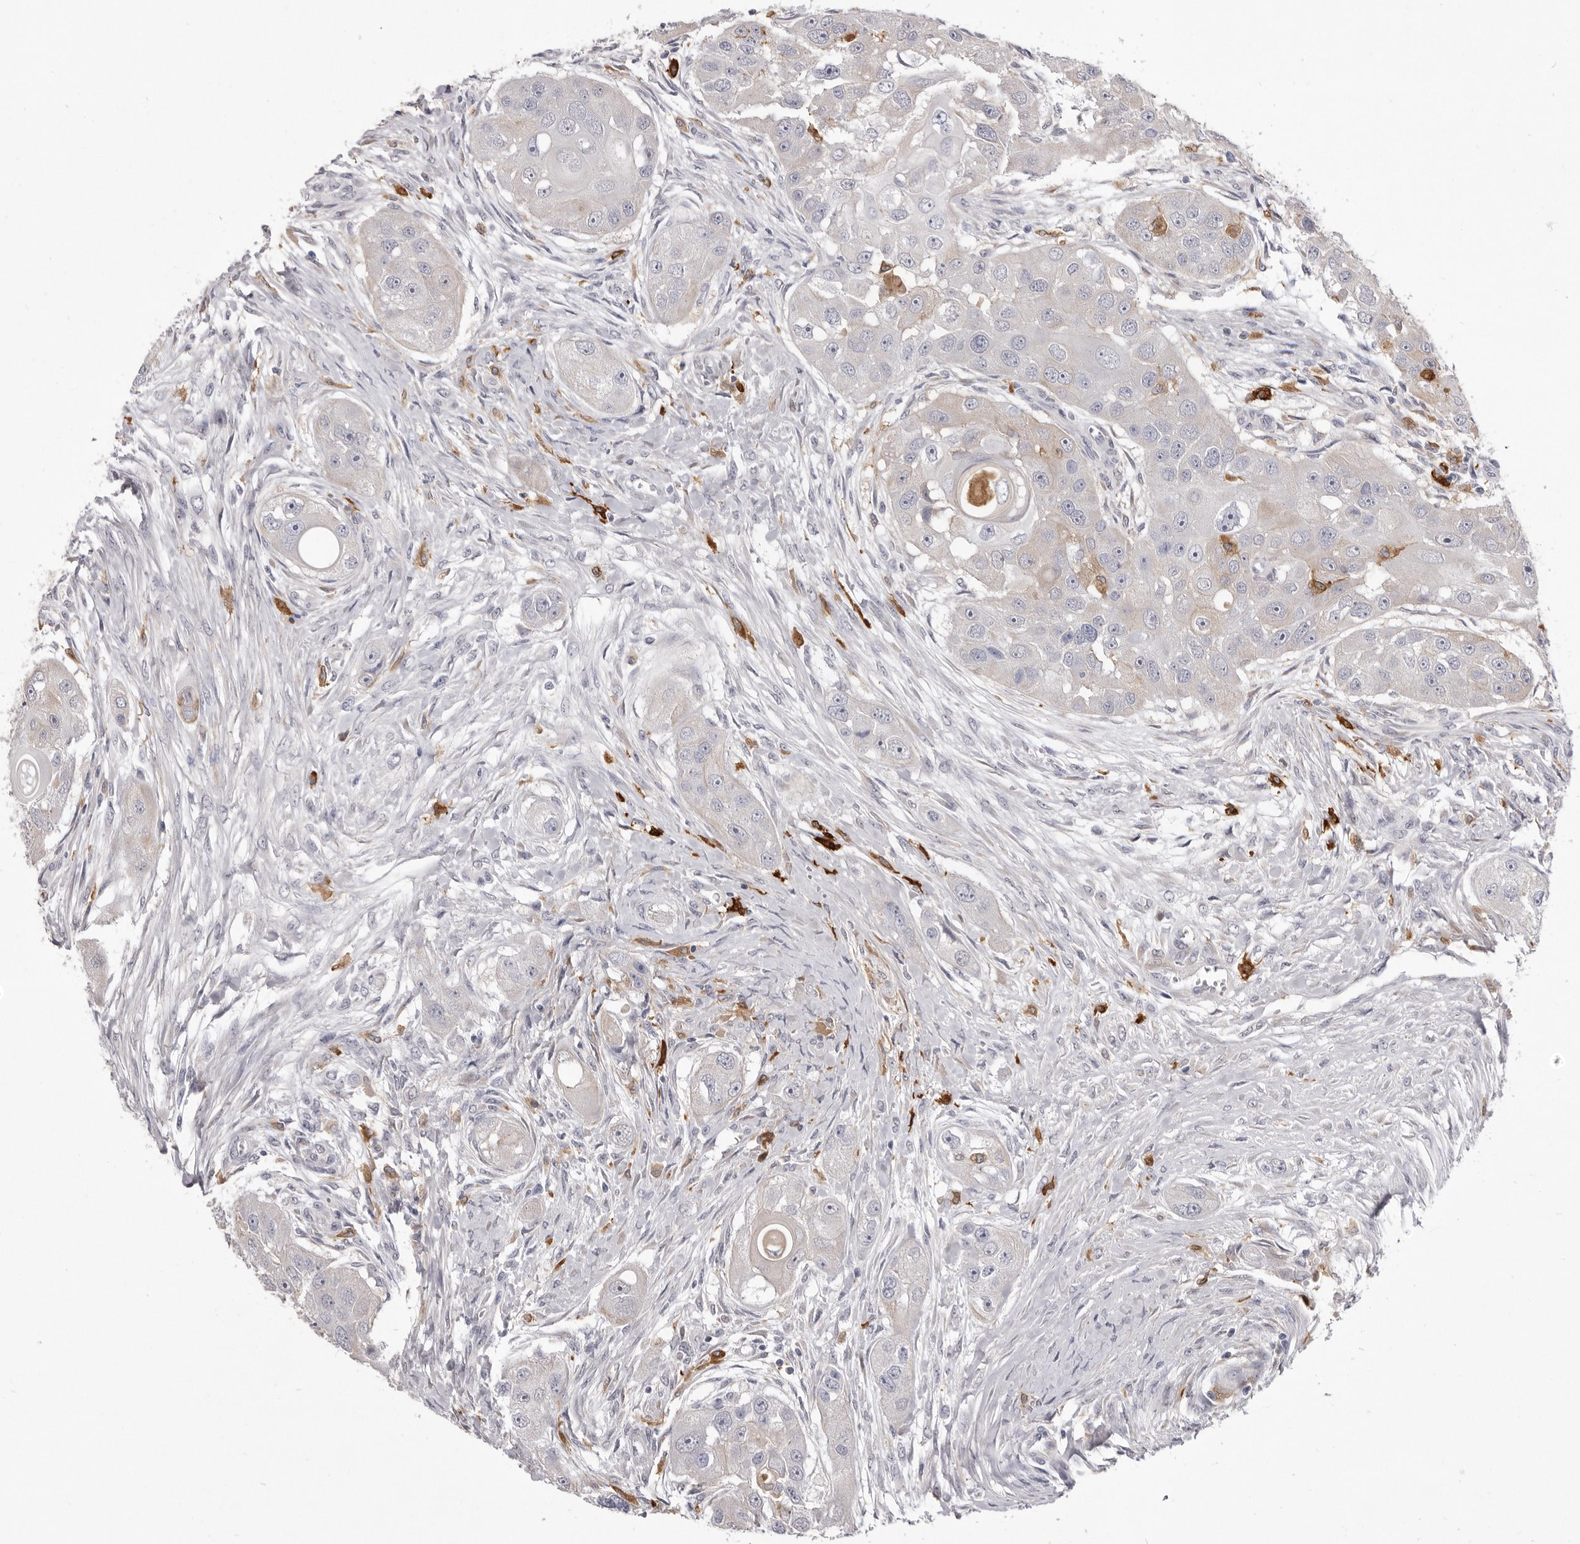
{"staining": {"intensity": "negative", "quantity": "none", "location": "none"}, "tissue": "head and neck cancer", "cell_type": "Tumor cells", "image_type": "cancer", "snomed": [{"axis": "morphology", "description": "Normal tissue, NOS"}, {"axis": "morphology", "description": "Squamous cell carcinoma, NOS"}, {"axis": "topography", "description": "Skeletal muscle"}, {"axis": "topography", "description": "Head-Neck"}], "caption": "Image shows no protein expression in tumor cells of head and neck cancer (squamous cell carcinoma) tissue.", "gene": "VPS45", "patient": {"sex": "male", "age": 51}}